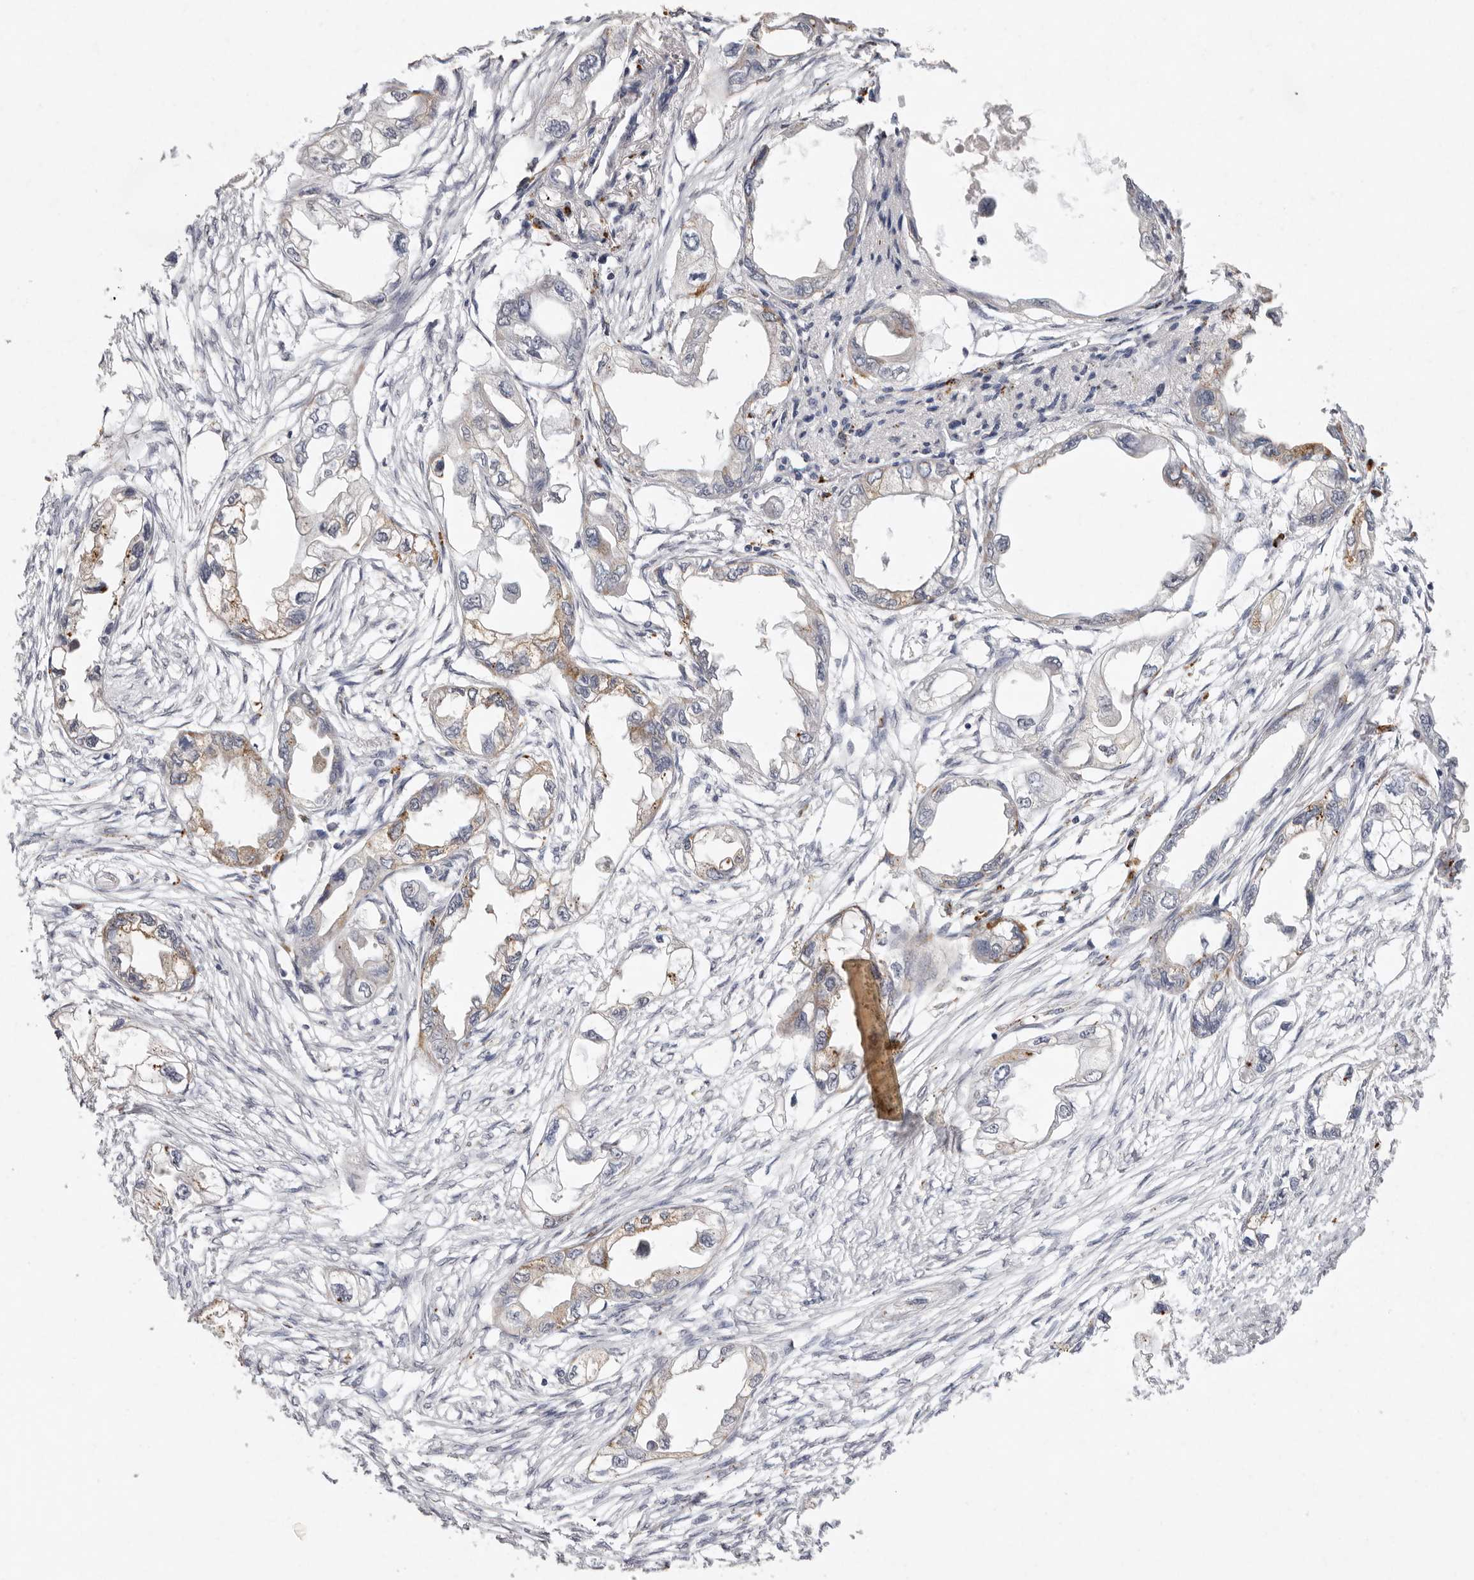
{"staining": {"intensity": "moderate", "quantity": "25%-75%", "location": "cytoplasmic/membranous"}, "tissue": "endometrial cancer", "cell_type": "Tumor cells", "image_type": "cancer", "snomed": [{"axis": "morphology", "description": "Adenocarcinoma, NOS"}, {"axis": "morphology", "description": "Adenocarcinoma, metastatic, NOS"}, {"axis": "topography", "description": "Adipose tissue"}, {"axis": "topography", "description": "Endometrium"}], "caption": "This micrograph displays immunohistochemistry (IHC) staining of endometrial cancer, with medium moderate cytoplasmic/membranous staining in approximately 25%-75% of tumor cells.", "gene": "FAM185A", "patient": {"sex": "female", "age": 67}}